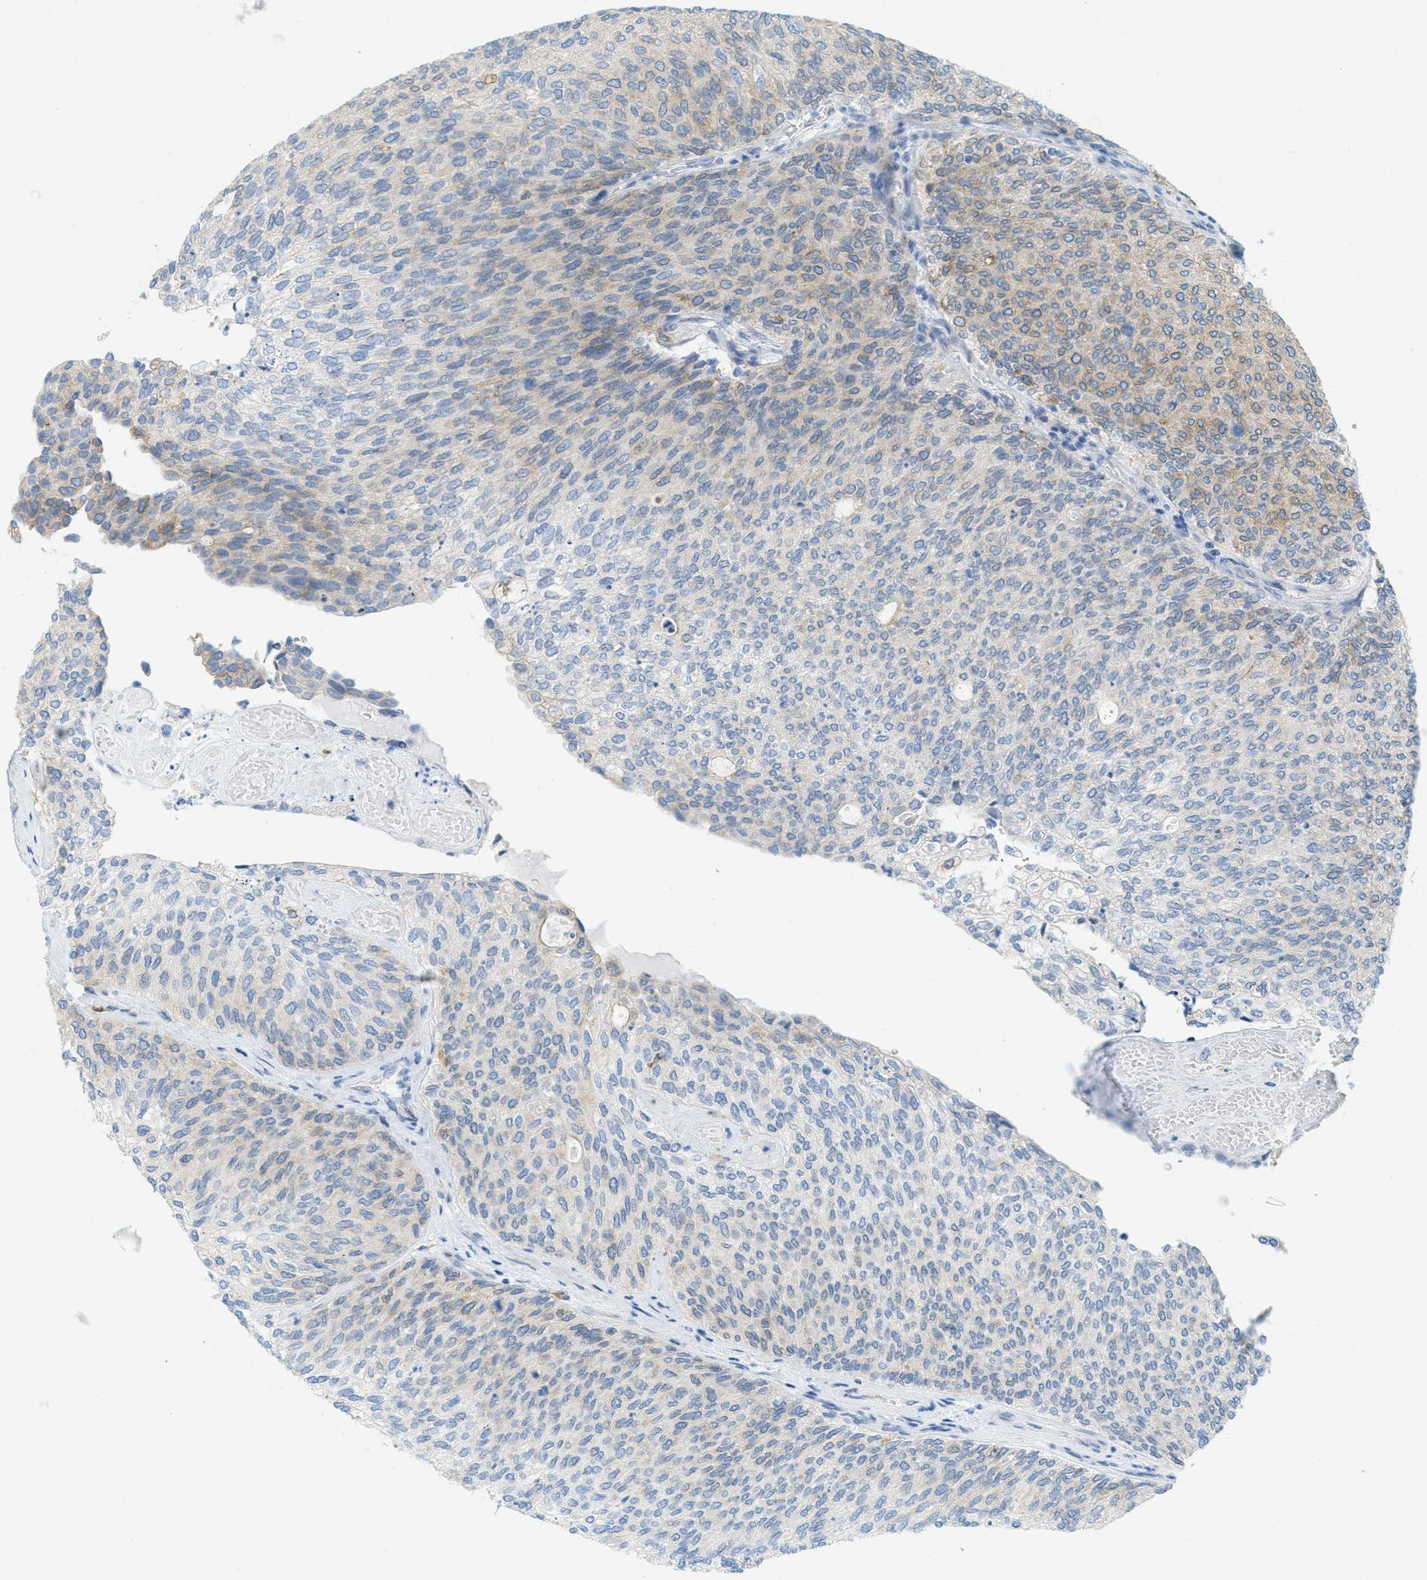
{"staining": {"intensity": "weak", "quantity": "25%-75%", "location": "cytoplasmic/membranous"}, "tissue": "urothelial cancer", "cell_type": "Tumor cells", "image_type": "cancer", "snomed": [{"axis": "morphology", "description": "Urothelial carcinoma, Low grade"}, {"axis": "topography", "description": "Urinary bladder"}], "caption": "Weak cytoplasmic/membranous staining is seen in about 25%-75% of tumor cells in urothelial cancer.", "gene": "TEX264", "patient": {"sex": "female", "age": 79}}